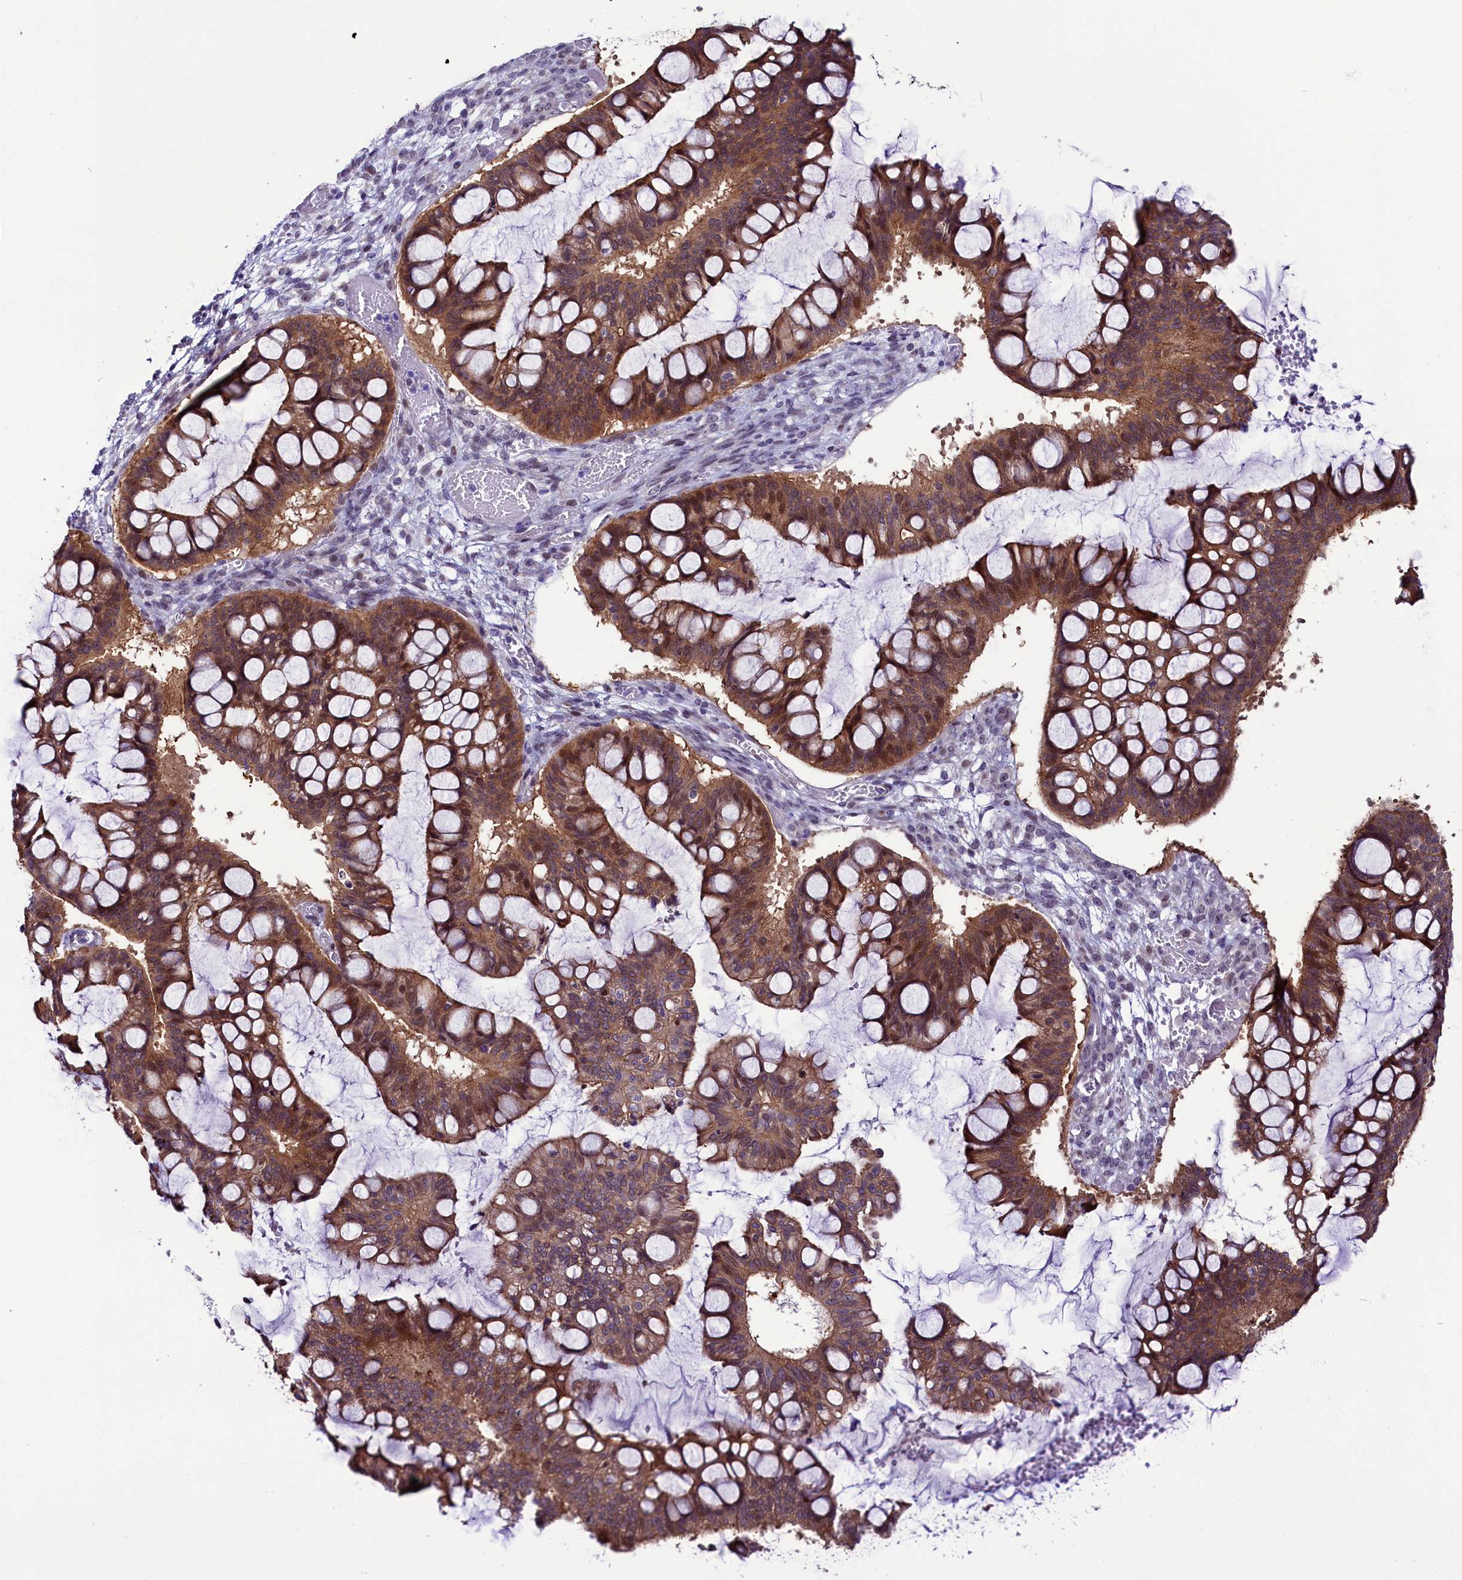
{"staining": {"intensity": "moderate", "quantity": ">75%", "location": "cytoplasmic/membranous,nuclear"}, "tissue": "ovarian cancer", "cell_type": "Tumor cells", "image_type": "cancer", "snomed": [{"axis": "morphology", "description": "Cystadenocarcinoma, mucinous, NOS"}, {"axis": "topography", "description": "Ovary"}], "caption": "This is a micrograph of immunohistochemistry staining of ovarian cancer, which shows moderate expression in the cytoplasmic/membranous and nuclear of tumor cells.", "gene": "CCDC106", "patient": {"sex": "female", "age": 73}}